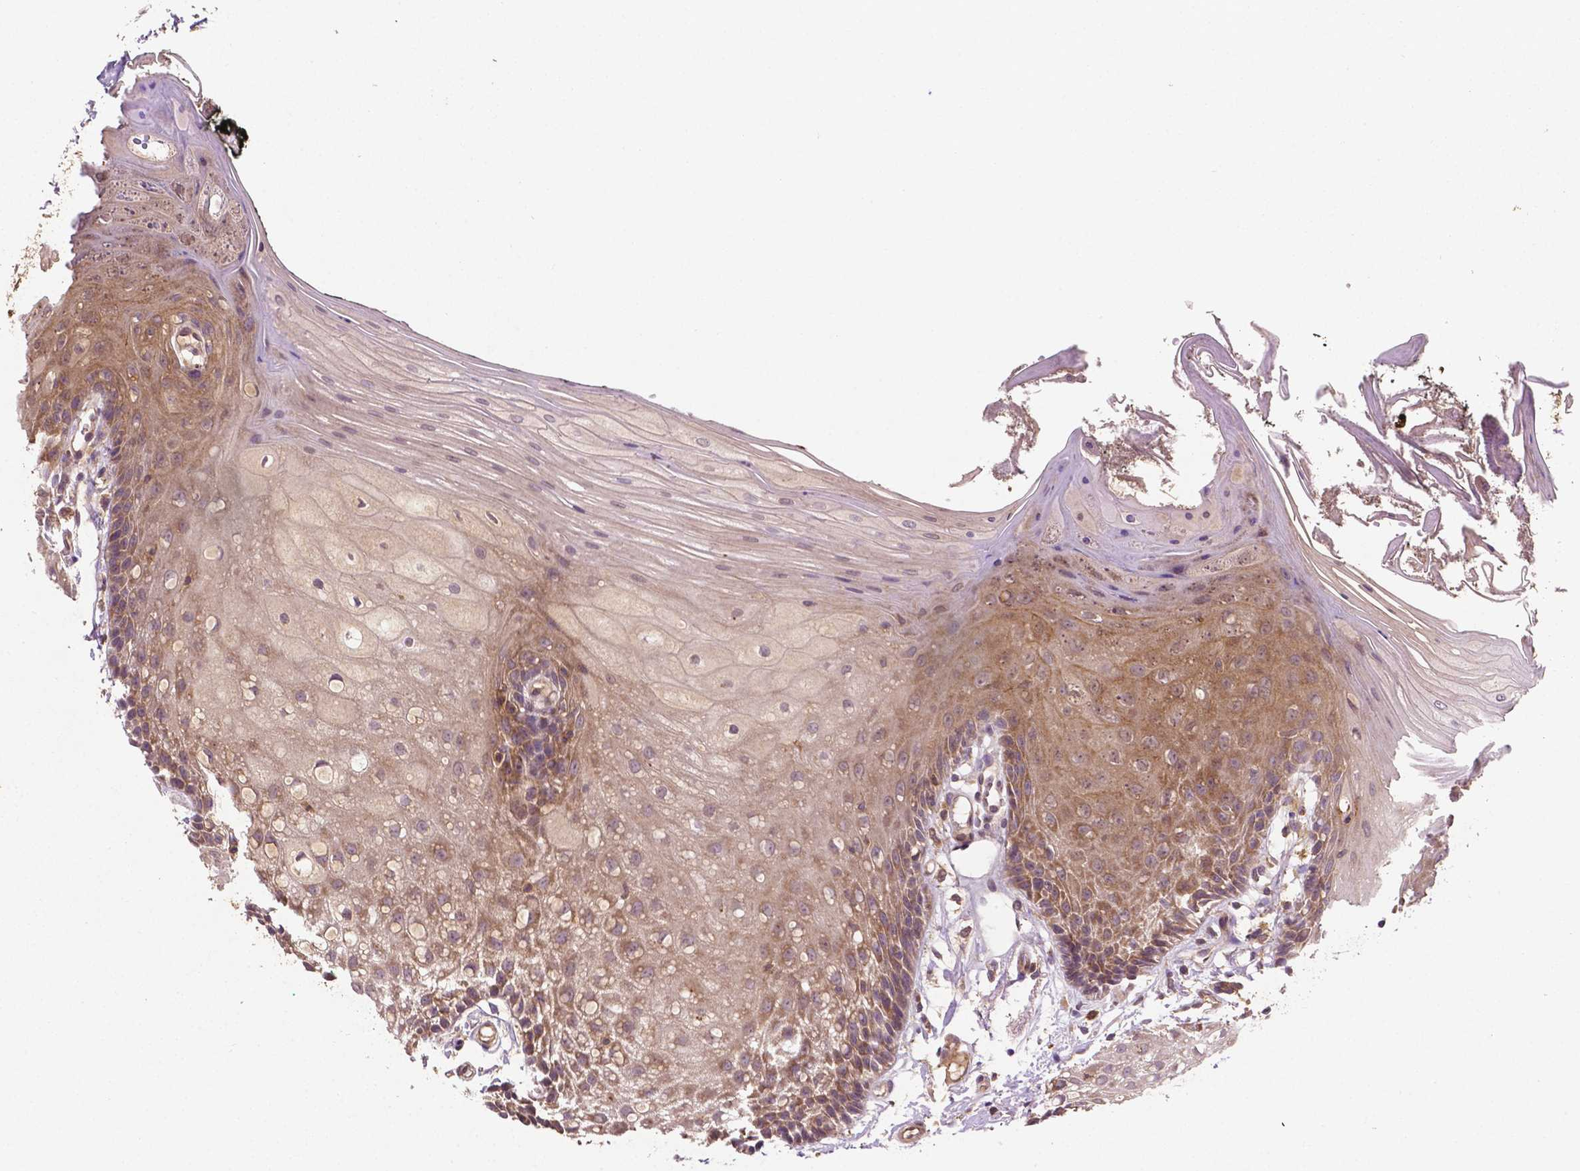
{"staining": {"intensity": "moderate", "quantity": "25%-75%", "location": "cytoplasmic/membranous"}, "tissue": "oral mucosa", "cell_type": "Squamous epithelial cells", "image_type": "normal", "snomed": [{"axis": "morphology", "description": "Normal tissue, NOS"}, {"axis": "morphology", "description": "Squamous cell carcinoma, NOS"}, {"axis": "topography", "description": "Oral tissue"}, {"axis": "topography", "description": "Head-Neck"}], "caption": "This image shows normal oral mucosa stained with immunohistochemistry to label a protein in brown. The cytoplasmic/membranous of squamous epithelial cells show moderate positivity for the protein. Nuclei are counter-stained blue.", "gene": "ZMYND19", "patient": {"sex": "male", "age": 69}}